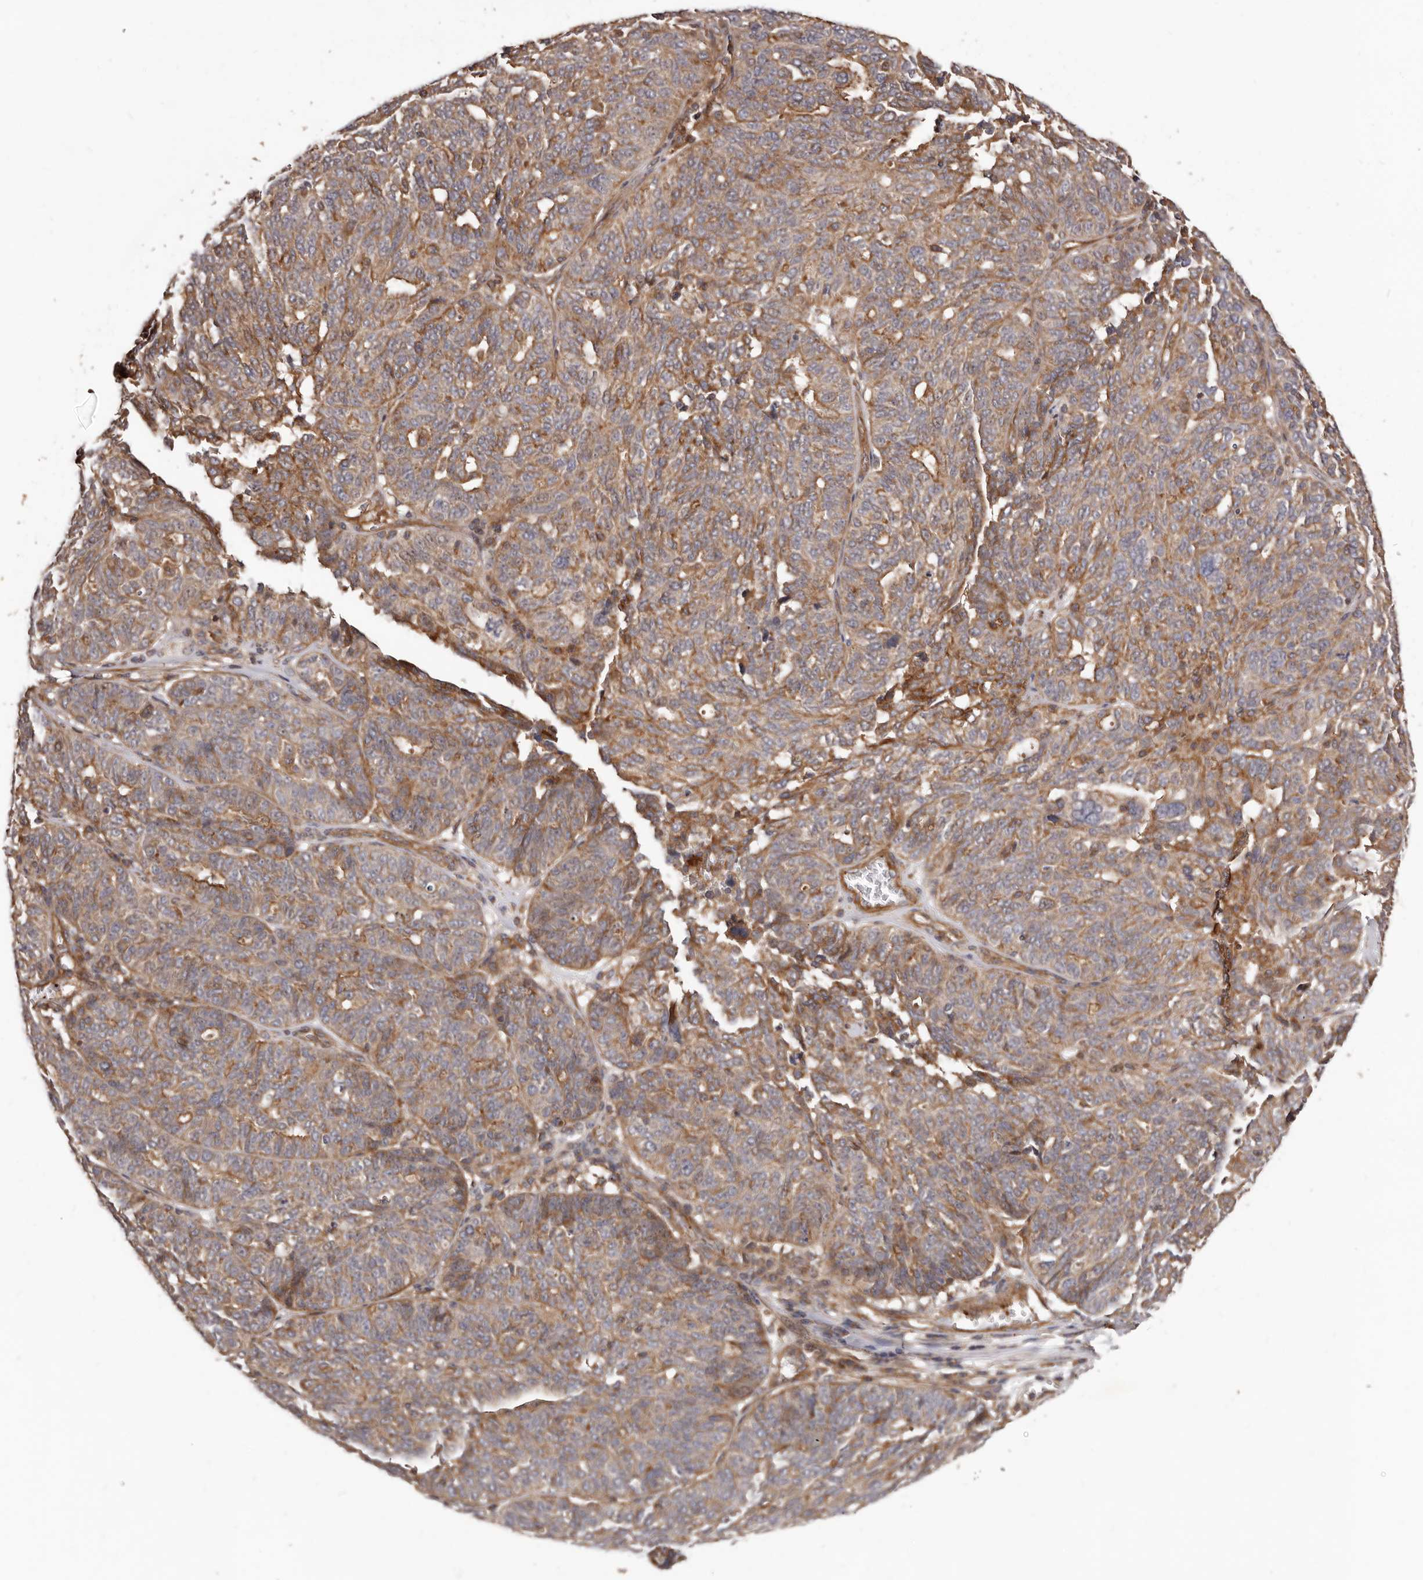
{"staining": {"intensity": "moderate", "quantity": ">75%", "location": "cytoplasmic/membranous"}, "tissue": "ovarian cancer", "cell_type": "Tumor cells", "image_type": "cancer", "snomed": [{"axis": "morphology", "description": "Cystadenocarcinoma, serous, NOS"}, {"axis": "topography", "description": "Ovary"}], "caption": "Human ovarian cancer (serous cystadenocarcinoma) stained with a protein marker shows moderate staining in tumor cells.", "gene": "GTPBP1", "patient": {"sex": "female", "age": 59}}